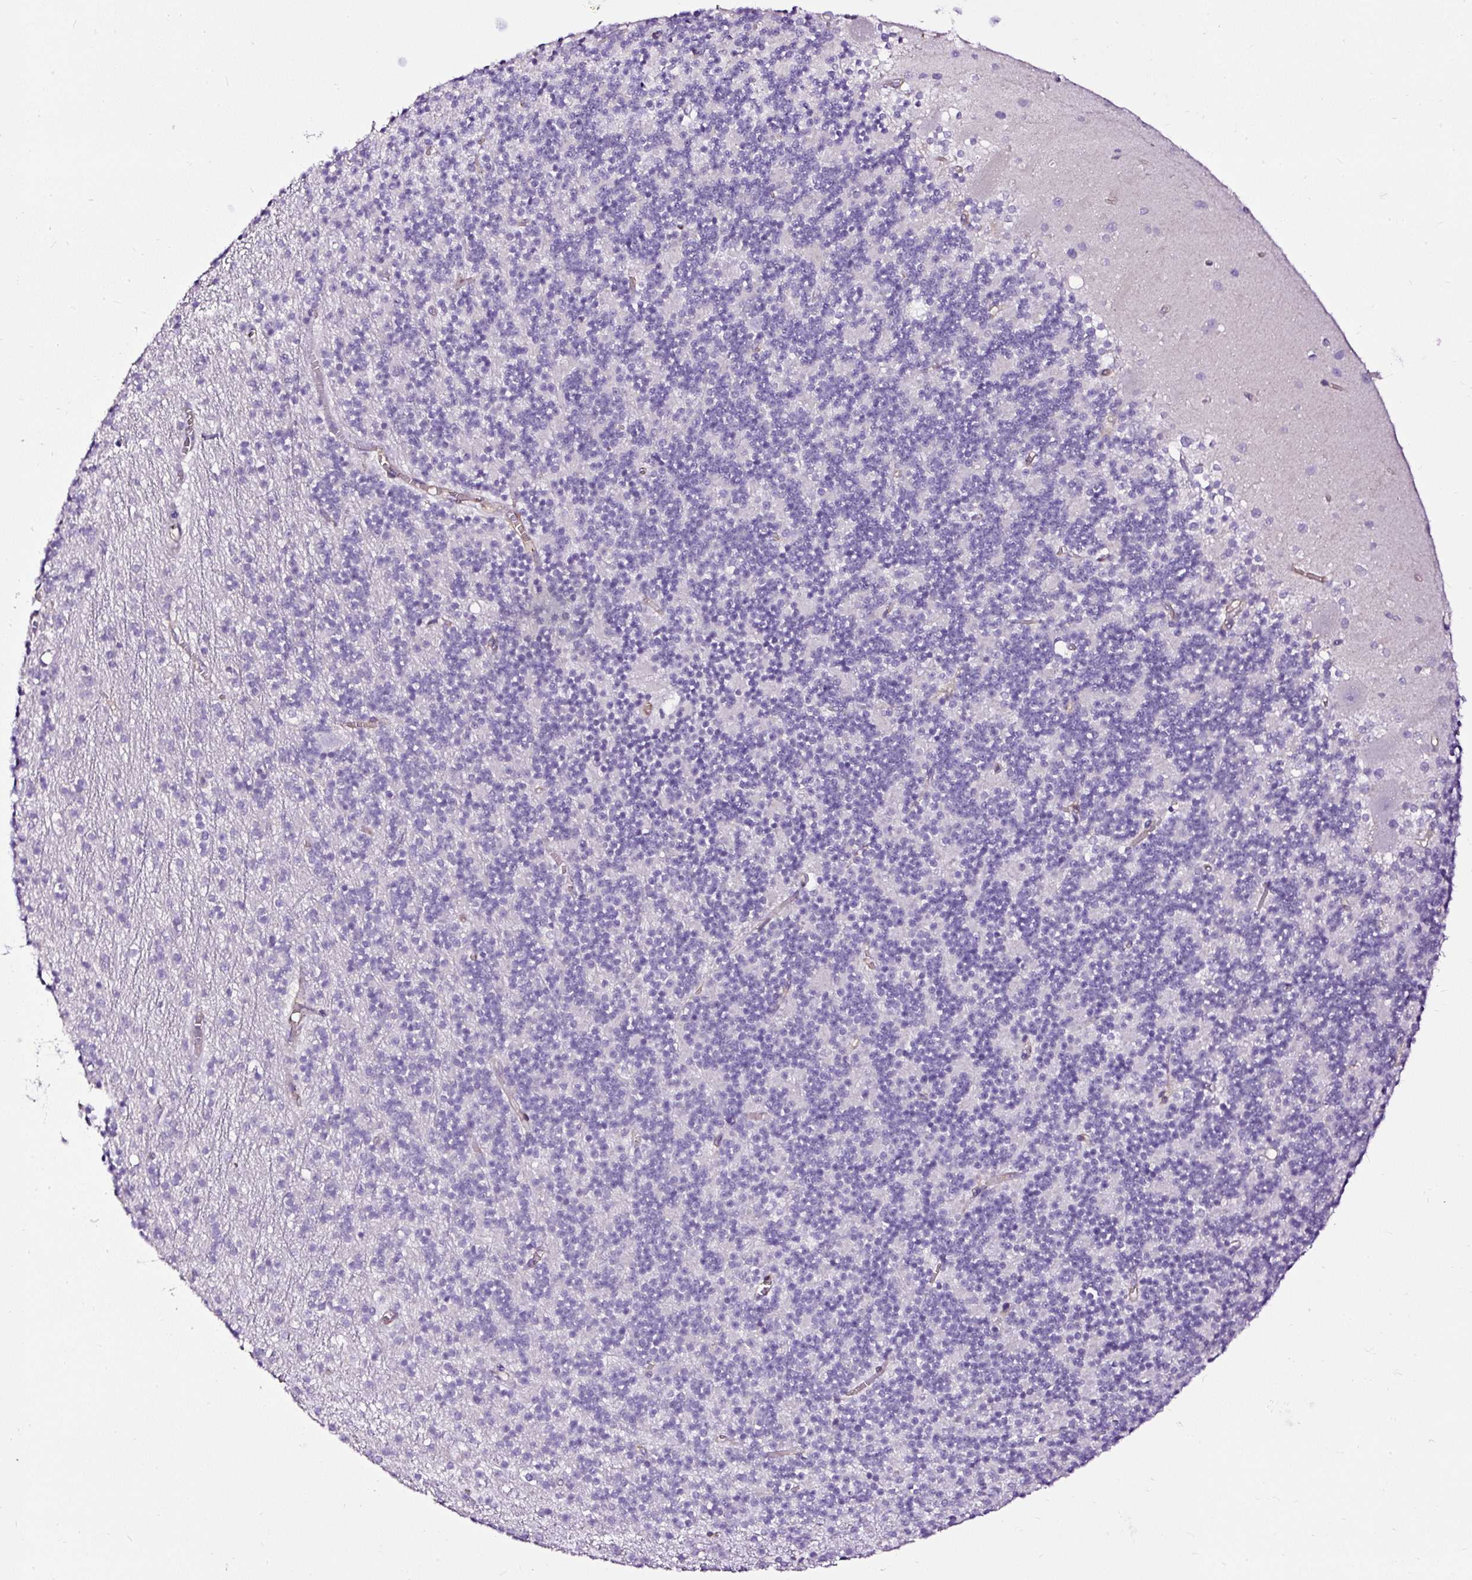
{"staining": {"intensity": "negative", "quantity": "none", "location": "none"}, "tissue": "cerebellum", "cell_type": "Cells in granular layer", "image_type": "normal", "snomed": [{"axis": "morphology", "description": "Normal tissue, NOS"}, {"axis": "topography", "description": "Cerebellum"}], "caption": "This histopathology image is of benign cerebellum stained with IHC to label a protein in brown with the nuclei are counter-stained blue. There is no staining in cells in granular layer. Brightfield microscopy of immunohistochemistry (IHC) stained with DAB (brown) and hematoxylin (blue), captured at high magnification.", "gene": "SLC7A8", "patient": {"sex": "male", "age": 54}}